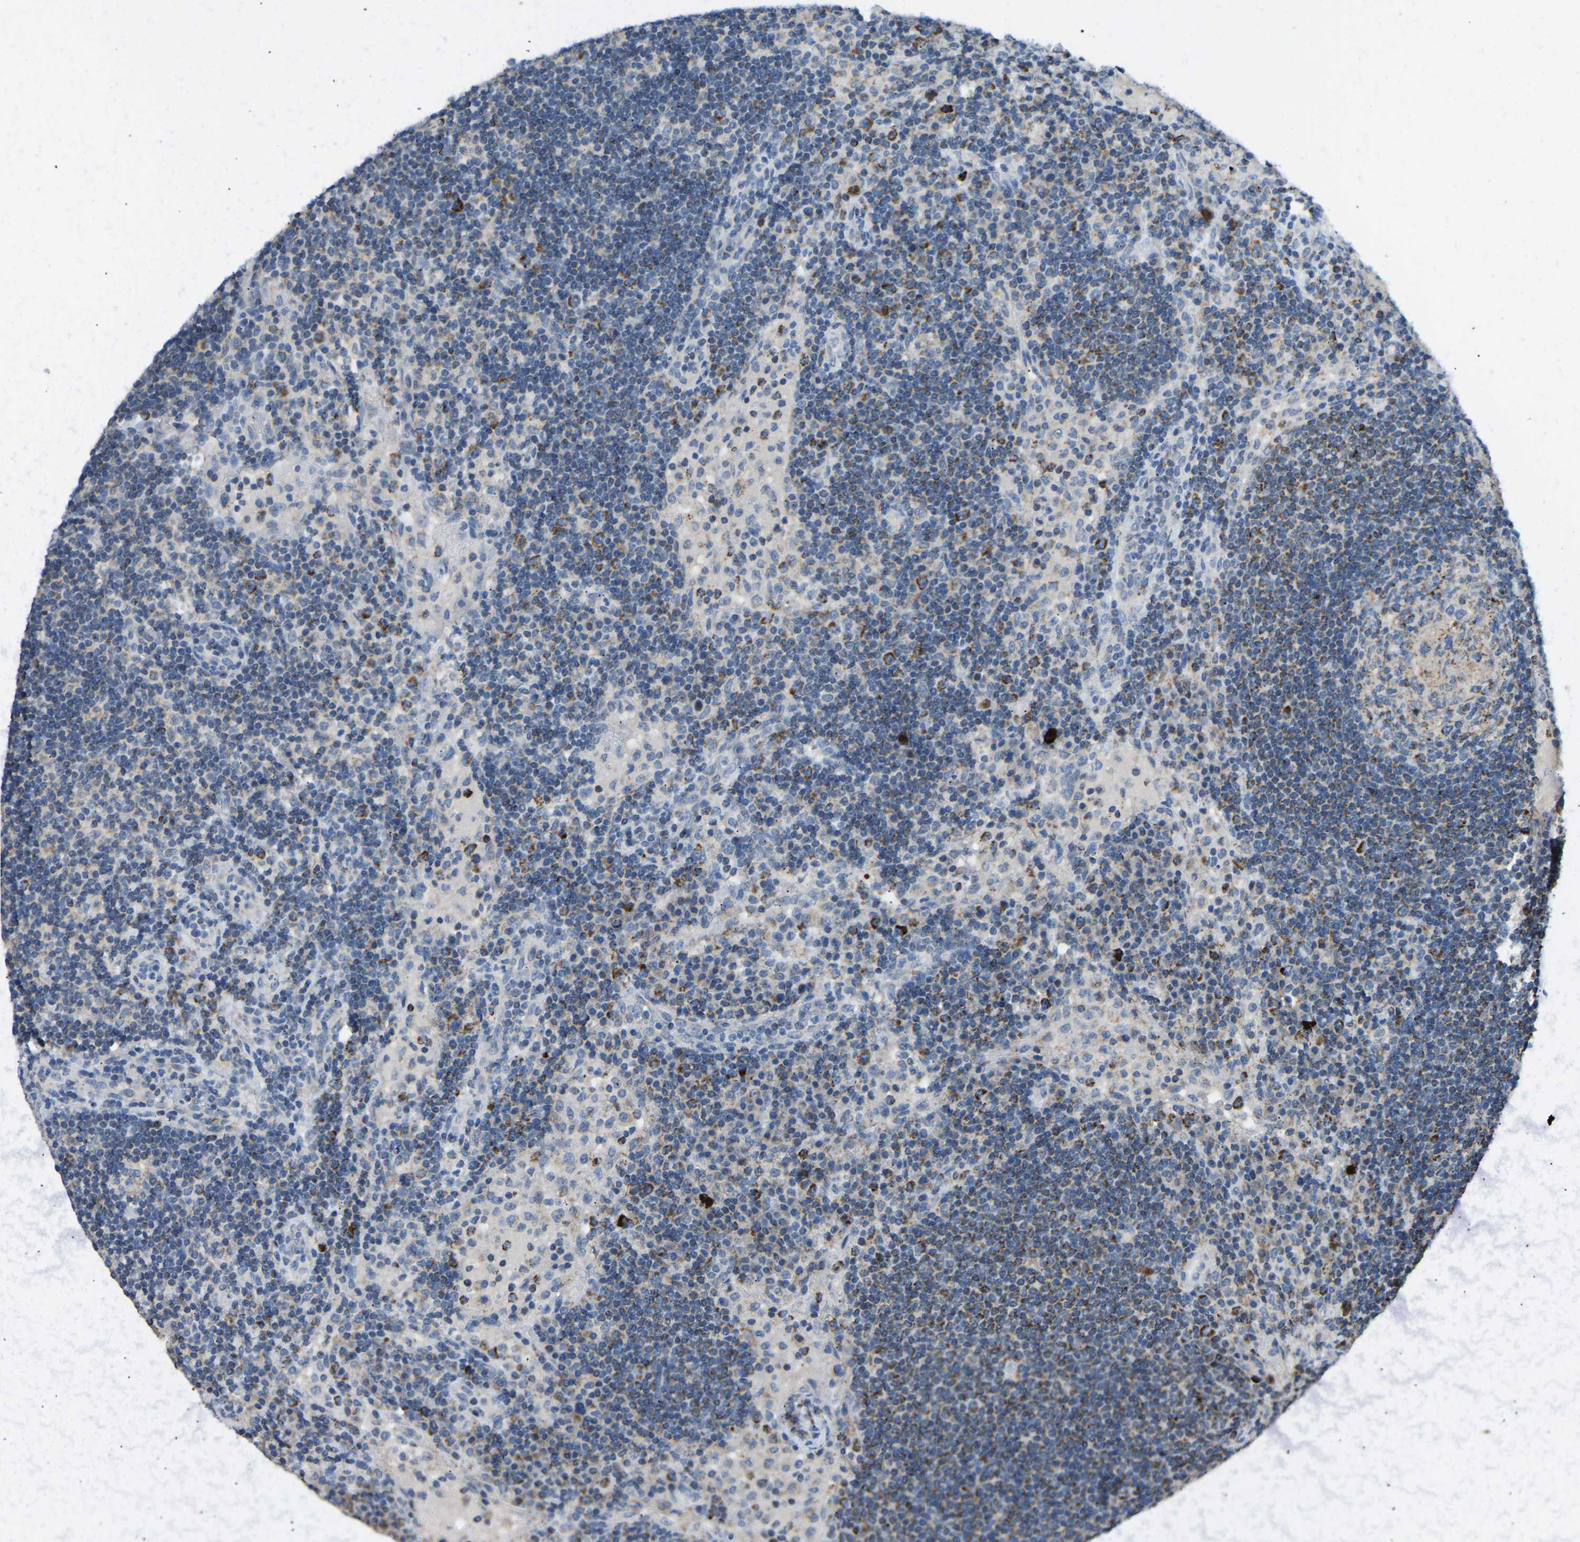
{"staining": {"intensity": "moderate", "quantity": "<25%", "location": "cytoplasmic/membranous"}, "tissue": "lymph node", "cell_type": "Germinal center cells", "image_type": "normal", "snomed": [{"axis": "morphology", "description": "Normal tissue, NOS"}, {"axis": "topography", "description": "Lymph node"}], "caption": "Germinal center cells demonstrate low levels of moderate cytoplasmic/membranous expression in about <25% of cells in benign human lymph node. The protein of interest is shown in brown color, while the nuclei are stained blue.", "gene": "ZNF200", "patient": {"sex": "female", "age": 53}}